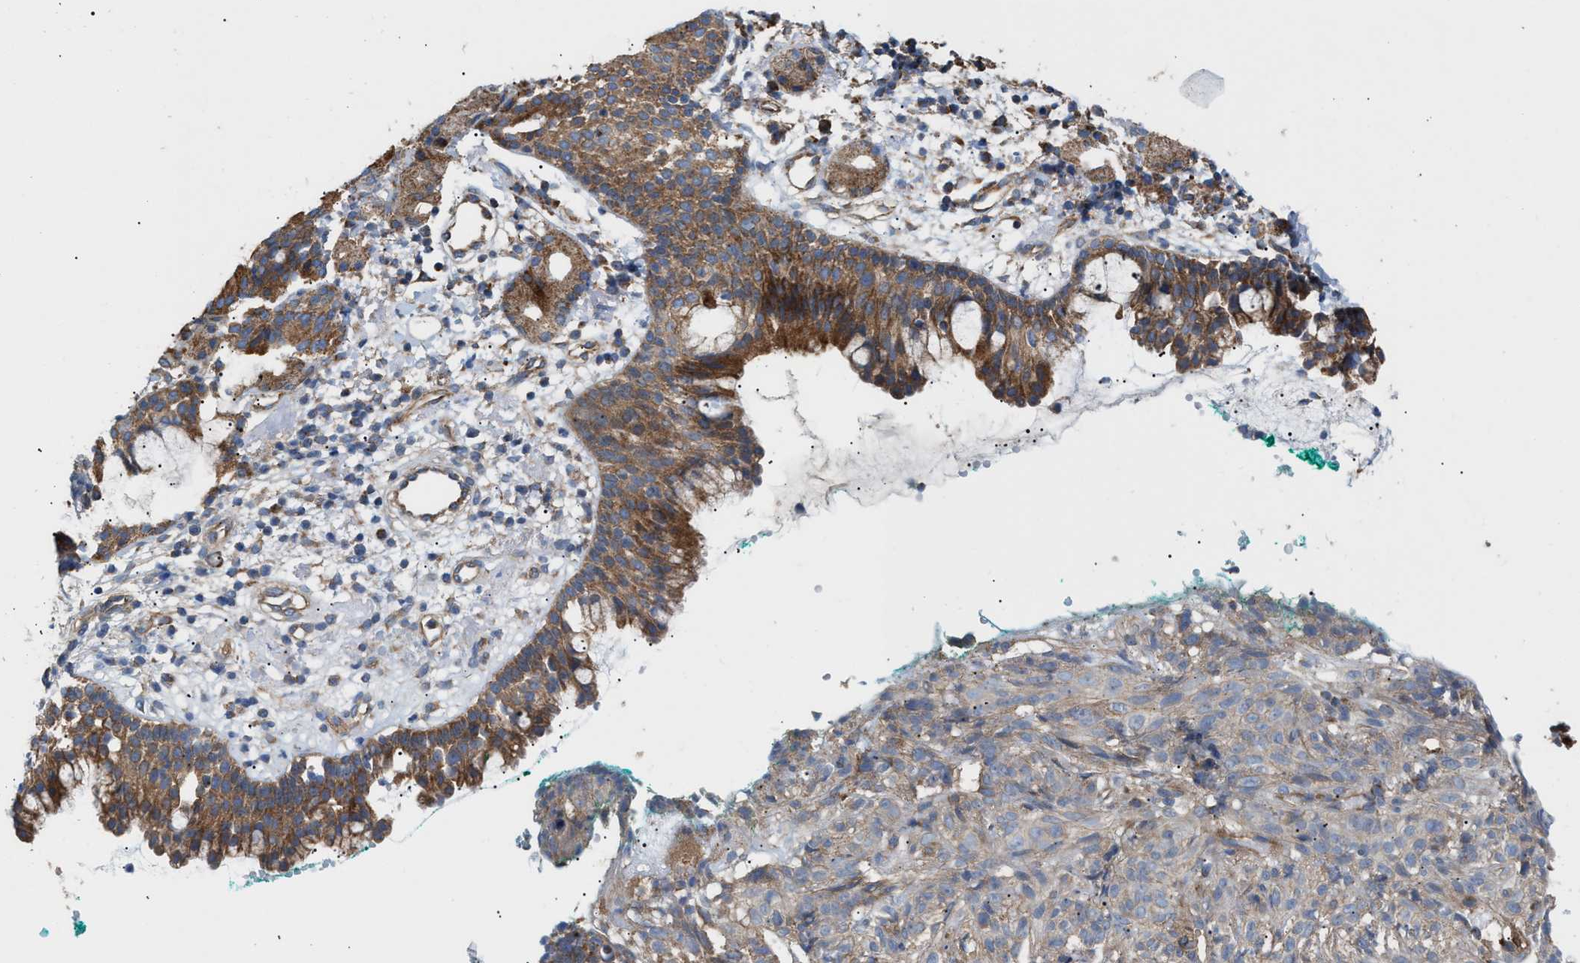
{"staining": {"intensity": "moderate", "quantity": ">75%", "location": "cytoplasmic/membranous"}, "tissue": "nasopharynx", "cell_type": "Respiratory epithelial cells", "image_type": "normal", "snomed": [{"axis": "morphology", "description": "Normal tissue, NOS"}, {"axis": "morphology", "description": "Basal cell carcinoma"}, {"axis": "topography", "description": "Cartilage tissue"}, {"axis": "topography", "description": "Nasopharynx"}, {"axis": "topography", "description": "Oral tissue"}], "caption": "Protein analysis of benign nasopharynx reveals moderate cytoplasmic/membranous expression in approximately >75% of respiratory epithelial cells.", "gene": "OXSM", "patient": {"sex": "female", "age": 77}}